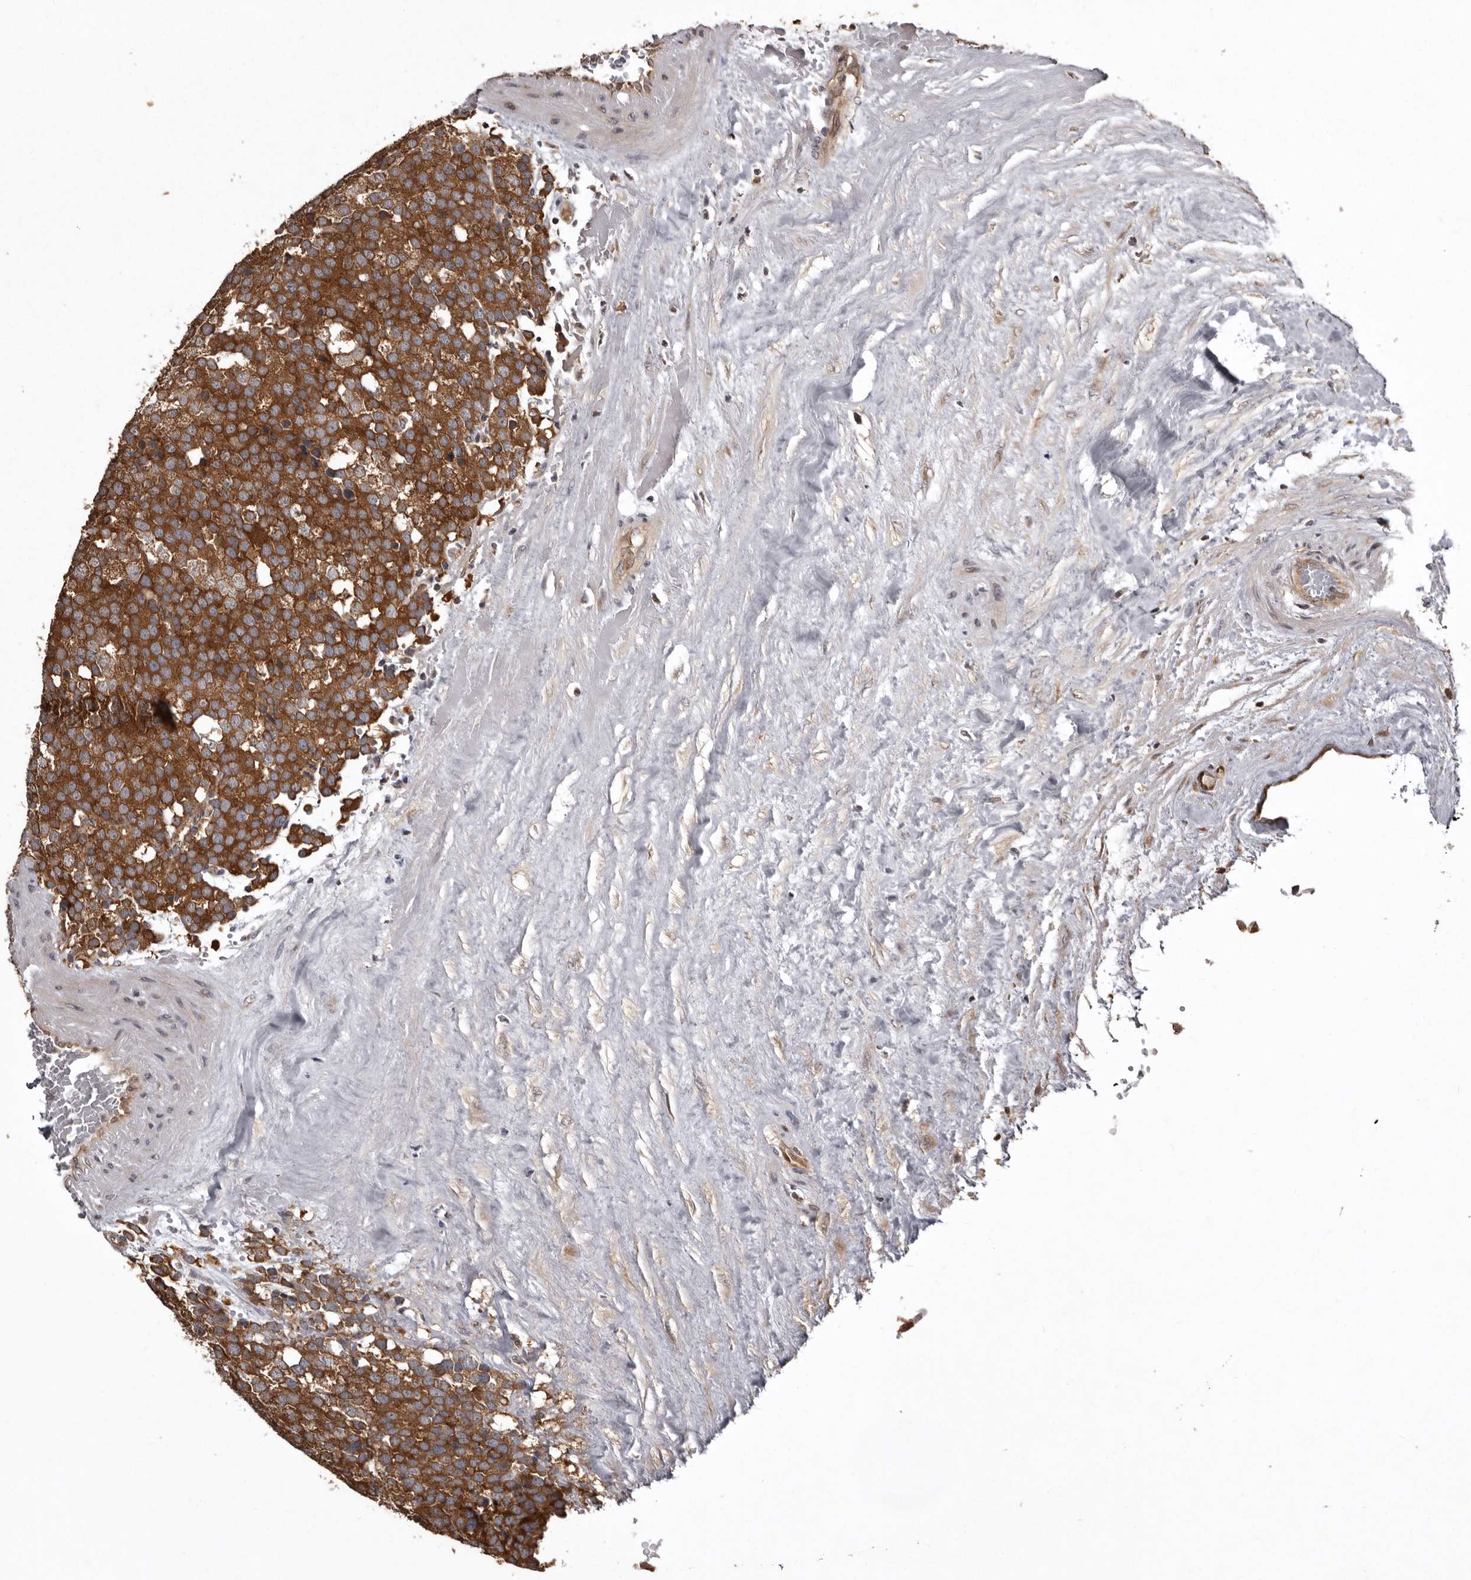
{"staining": {"intensity": "strong", "quantity": ">75%", "location": "cytoplasmic/membranous"}, "tissue": "testis cancer", "cell_type": "Tumor cells", "image_type": "cancer", "snomed": [{"axis": "morphology", "description": "Seminoma, NOS"}, {"axis": "topography", "description": "Testis"}], "caption": "Testis seminoma tissue displays strong cytoplasmic/membranous staining in about >75% of tumor cells The staining was performed using DAB (3,3'-diaminobenzidine), with brown indicating positive protein expression. Nuclei are stained blue with hematoxylin.", "gene": "DARS1", "patient": {"sex": "male", "age": 71}}